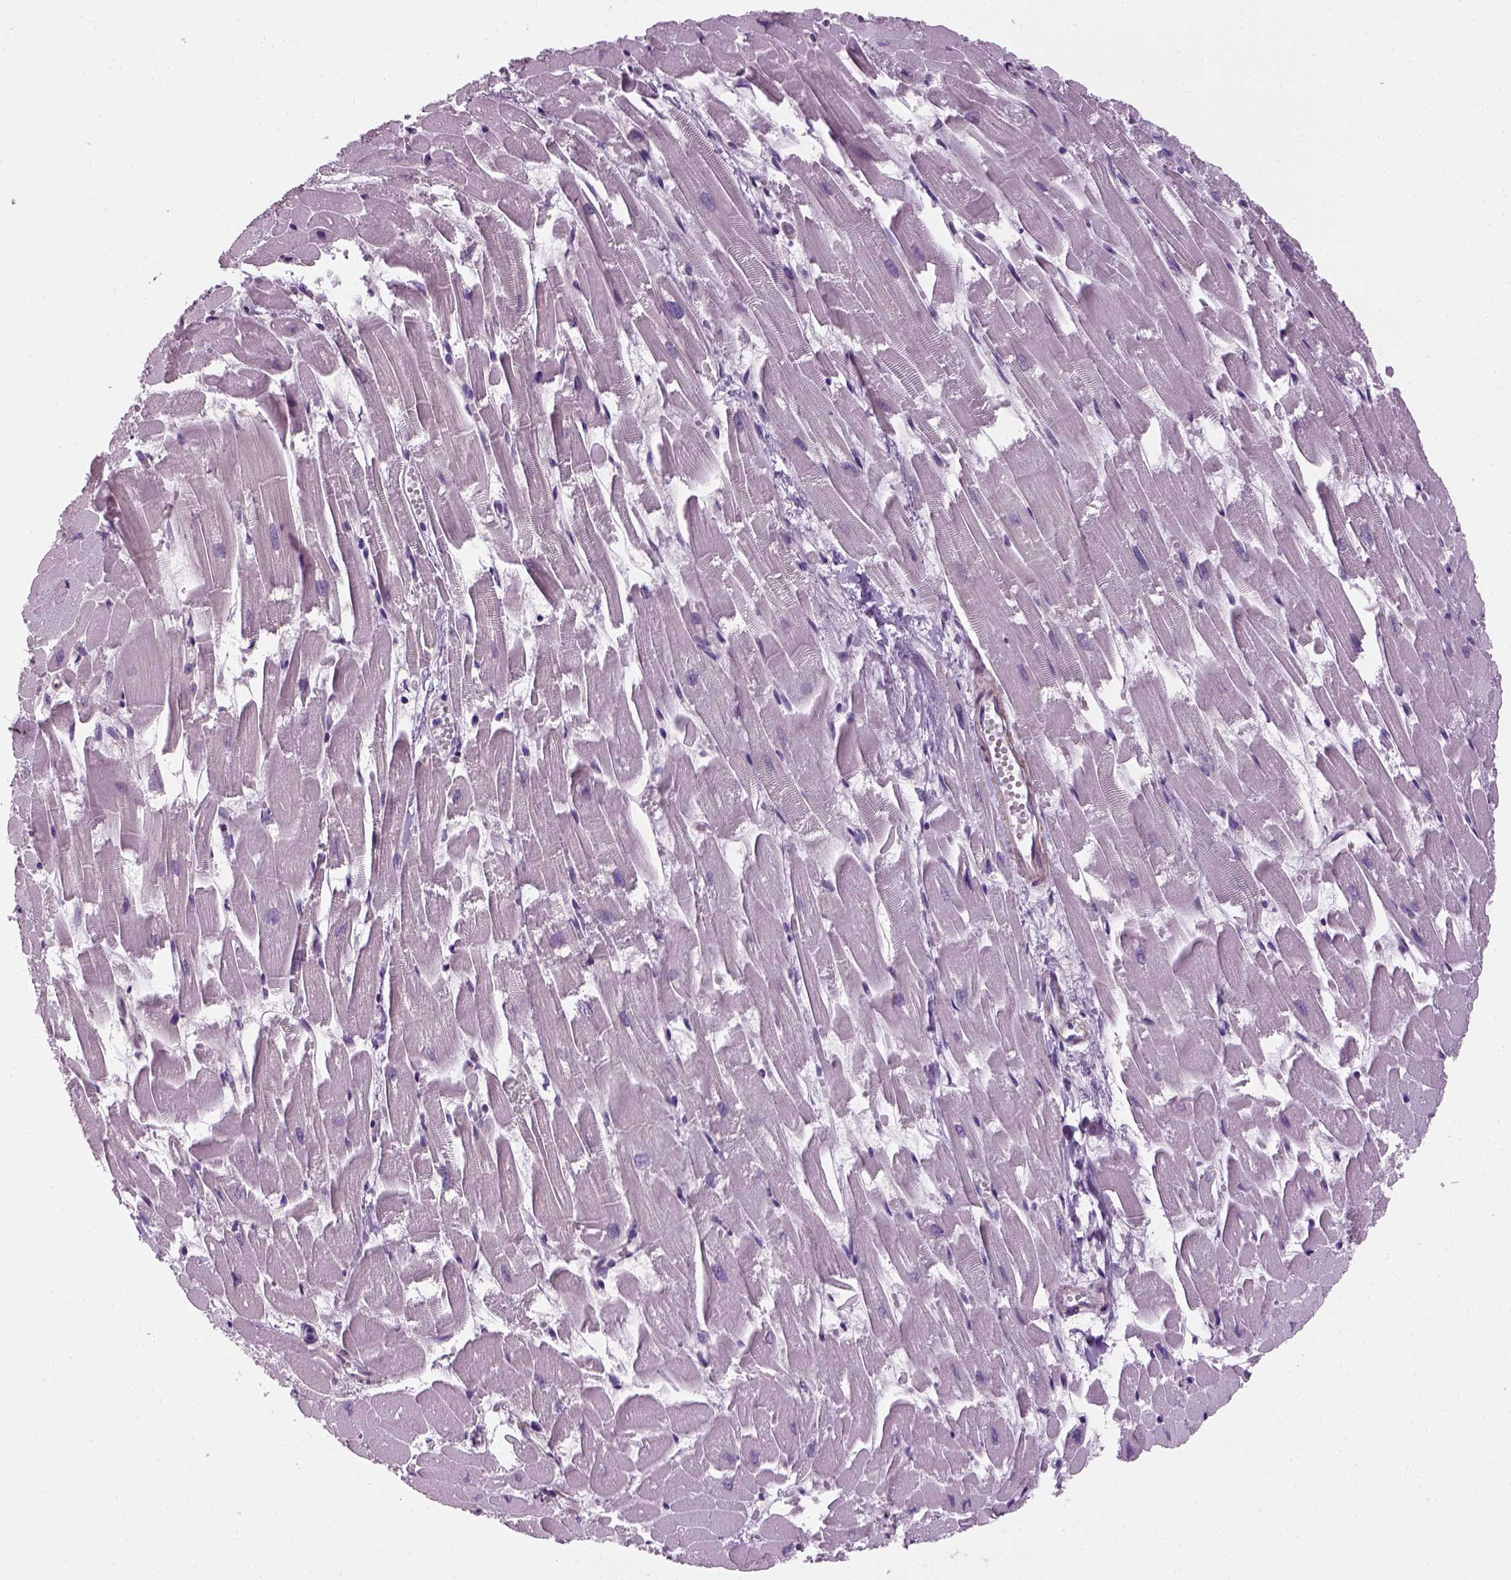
{"staining": {"intensity": "negative", "quantity": "none", "location": "none"}, "tissue": "heart muscle", "cell_type": "Cardiomyocytes", "image_type": "normal", "snomed": [{"axis": "morphology", "description": "Normal tissue, NOS"}, {"axis": "topography", "description": "Heart"}], "caption": "Immunohistochemistry (IHC) image of benign heart muscle: heart muscle stained with DAB displays no significant protein expression in cardiomyocytes.", "gene": "ELOVL3", "patient": {"sex": "female", "age": 52}}